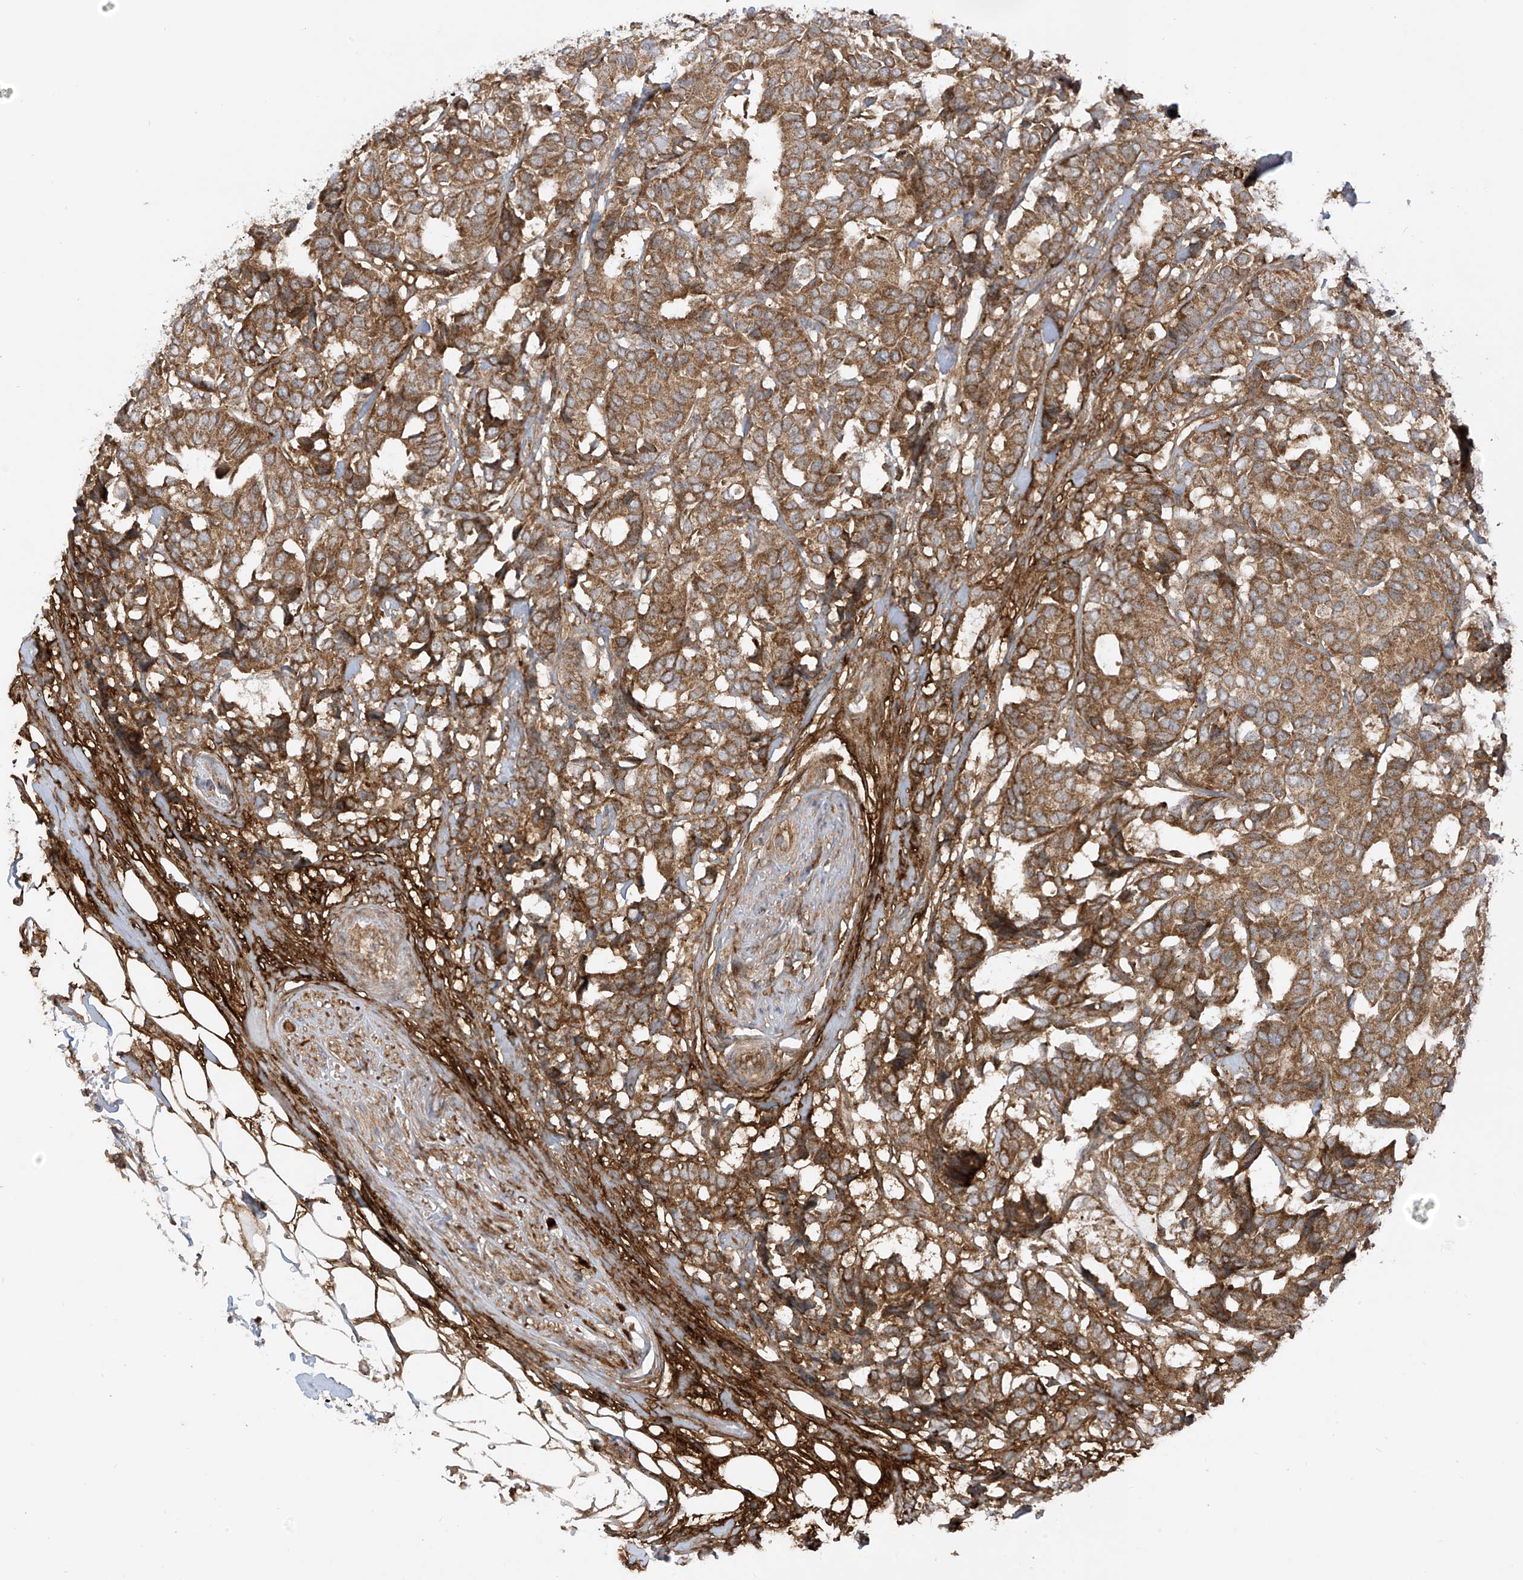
{"staining": {"intensity": "moderate", "quantity": ">75%", "location": "cytoplasmic/membranous"}, "tissue": "breast cancer", "cell_type": "Tumor cells", "image_type": "cancer", "snomed": [{"axis": "morphology", "description": "Duct carcinoma"}, {"axis": "topography", "description": "Breast"}], "caption": "Immunohistochemical staining of breast infiltrating ductal carcinoma demonstrates medium levels of moderate cytoplasmic/membranous positivity in approximately >75% of tumor cells.", "gene": "REPS1", "patient": {"sex": "female", "age": 87}}